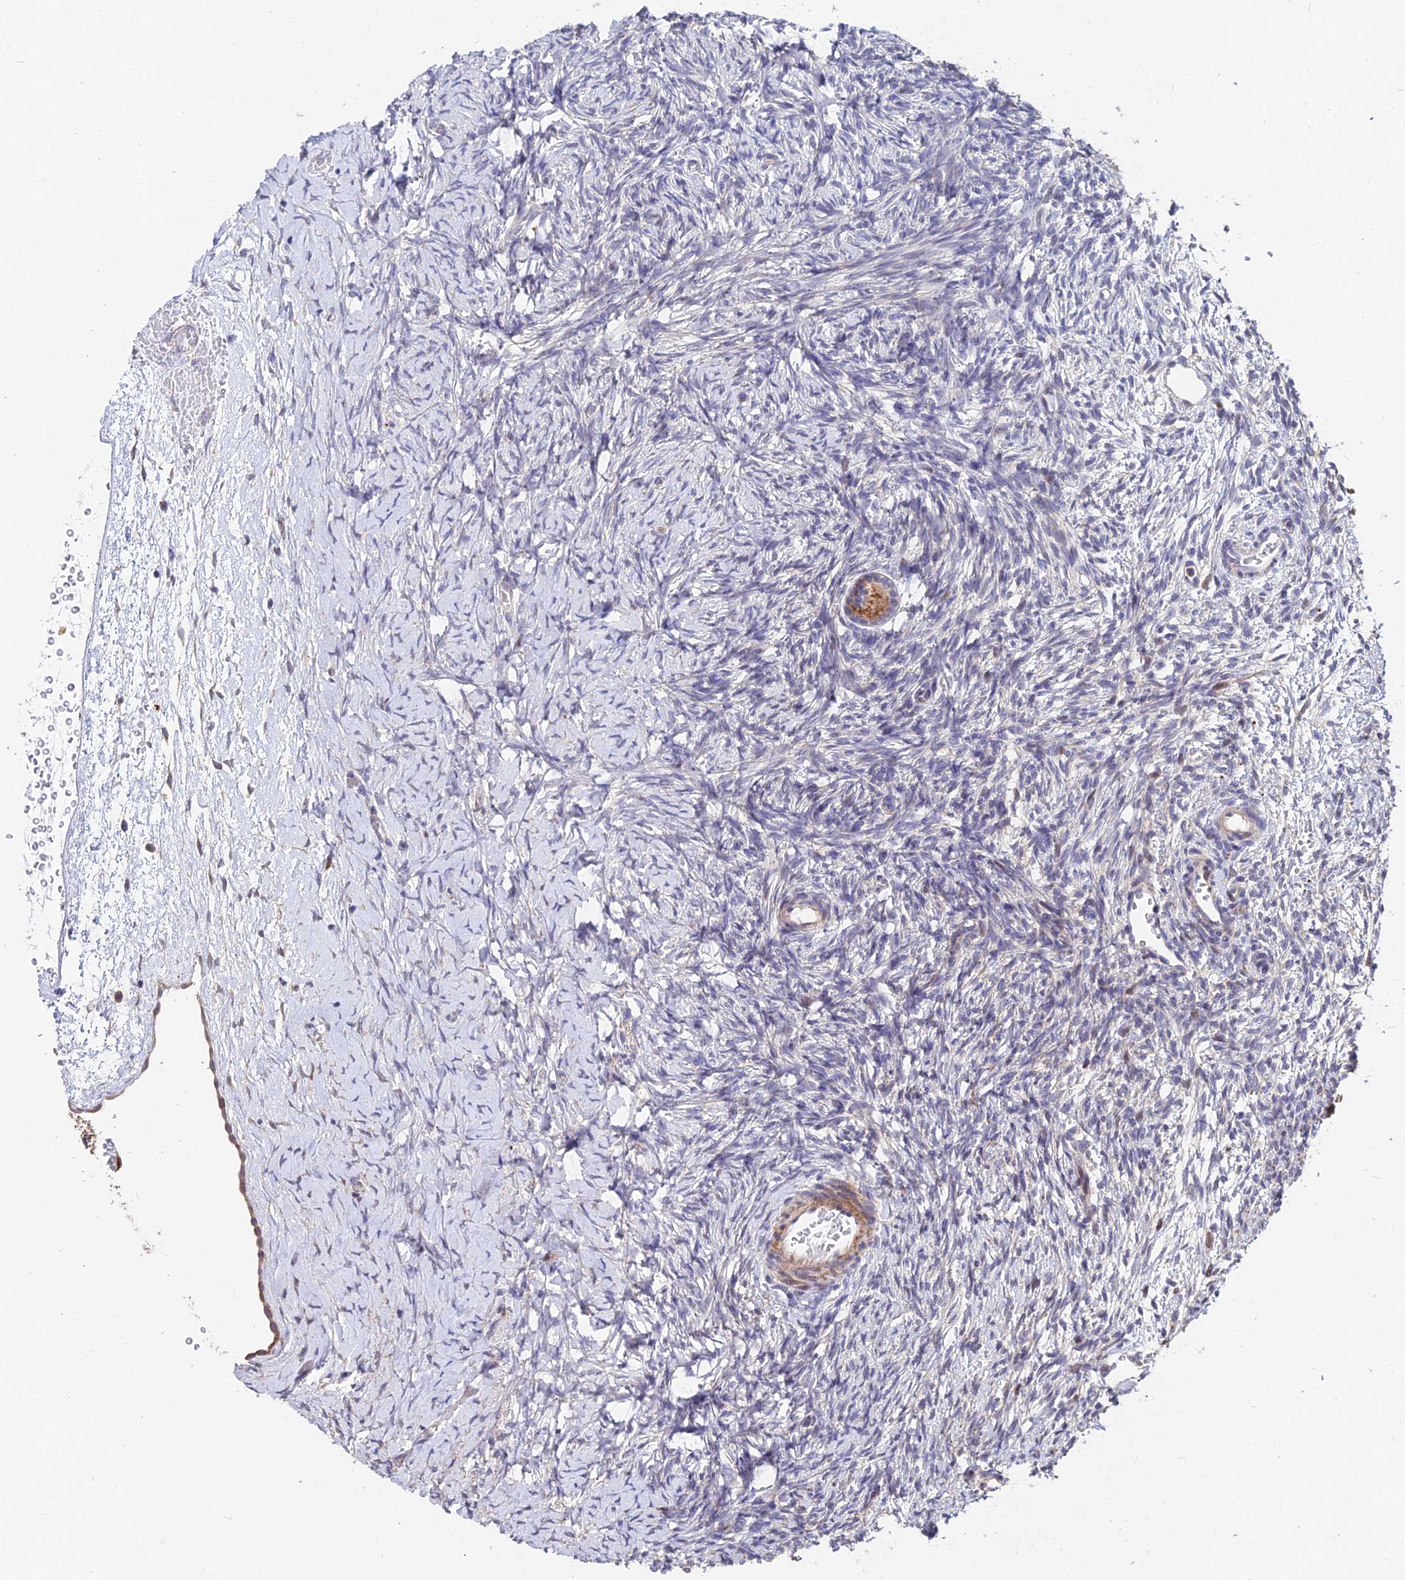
{"staining": {"intensity": "moderate", "quantity": ">75%", "location": "cytoplasmic/membranous"}, "tissue": "ovary", "cell_type": "Follicle cells", "image_type": "normal", "snomed": [{"axis": "morphology", "description": "Normal tissue, NOS"}, {"axis": "topography", "description": "Ovary"}], "caption": "Follicle cells exhibit moderate cytoplasmic/membranous positivity in about >75% of cells in unremarkable ovary. The protein of interest is stained brown, and the nuclei are stained in blue (DAB (3,3'-diaminobenzidine) IHC with brightfield microscopy, high magnification).", "gene": "ACTR5", "patient": {"sex": "female", "age": 39}}